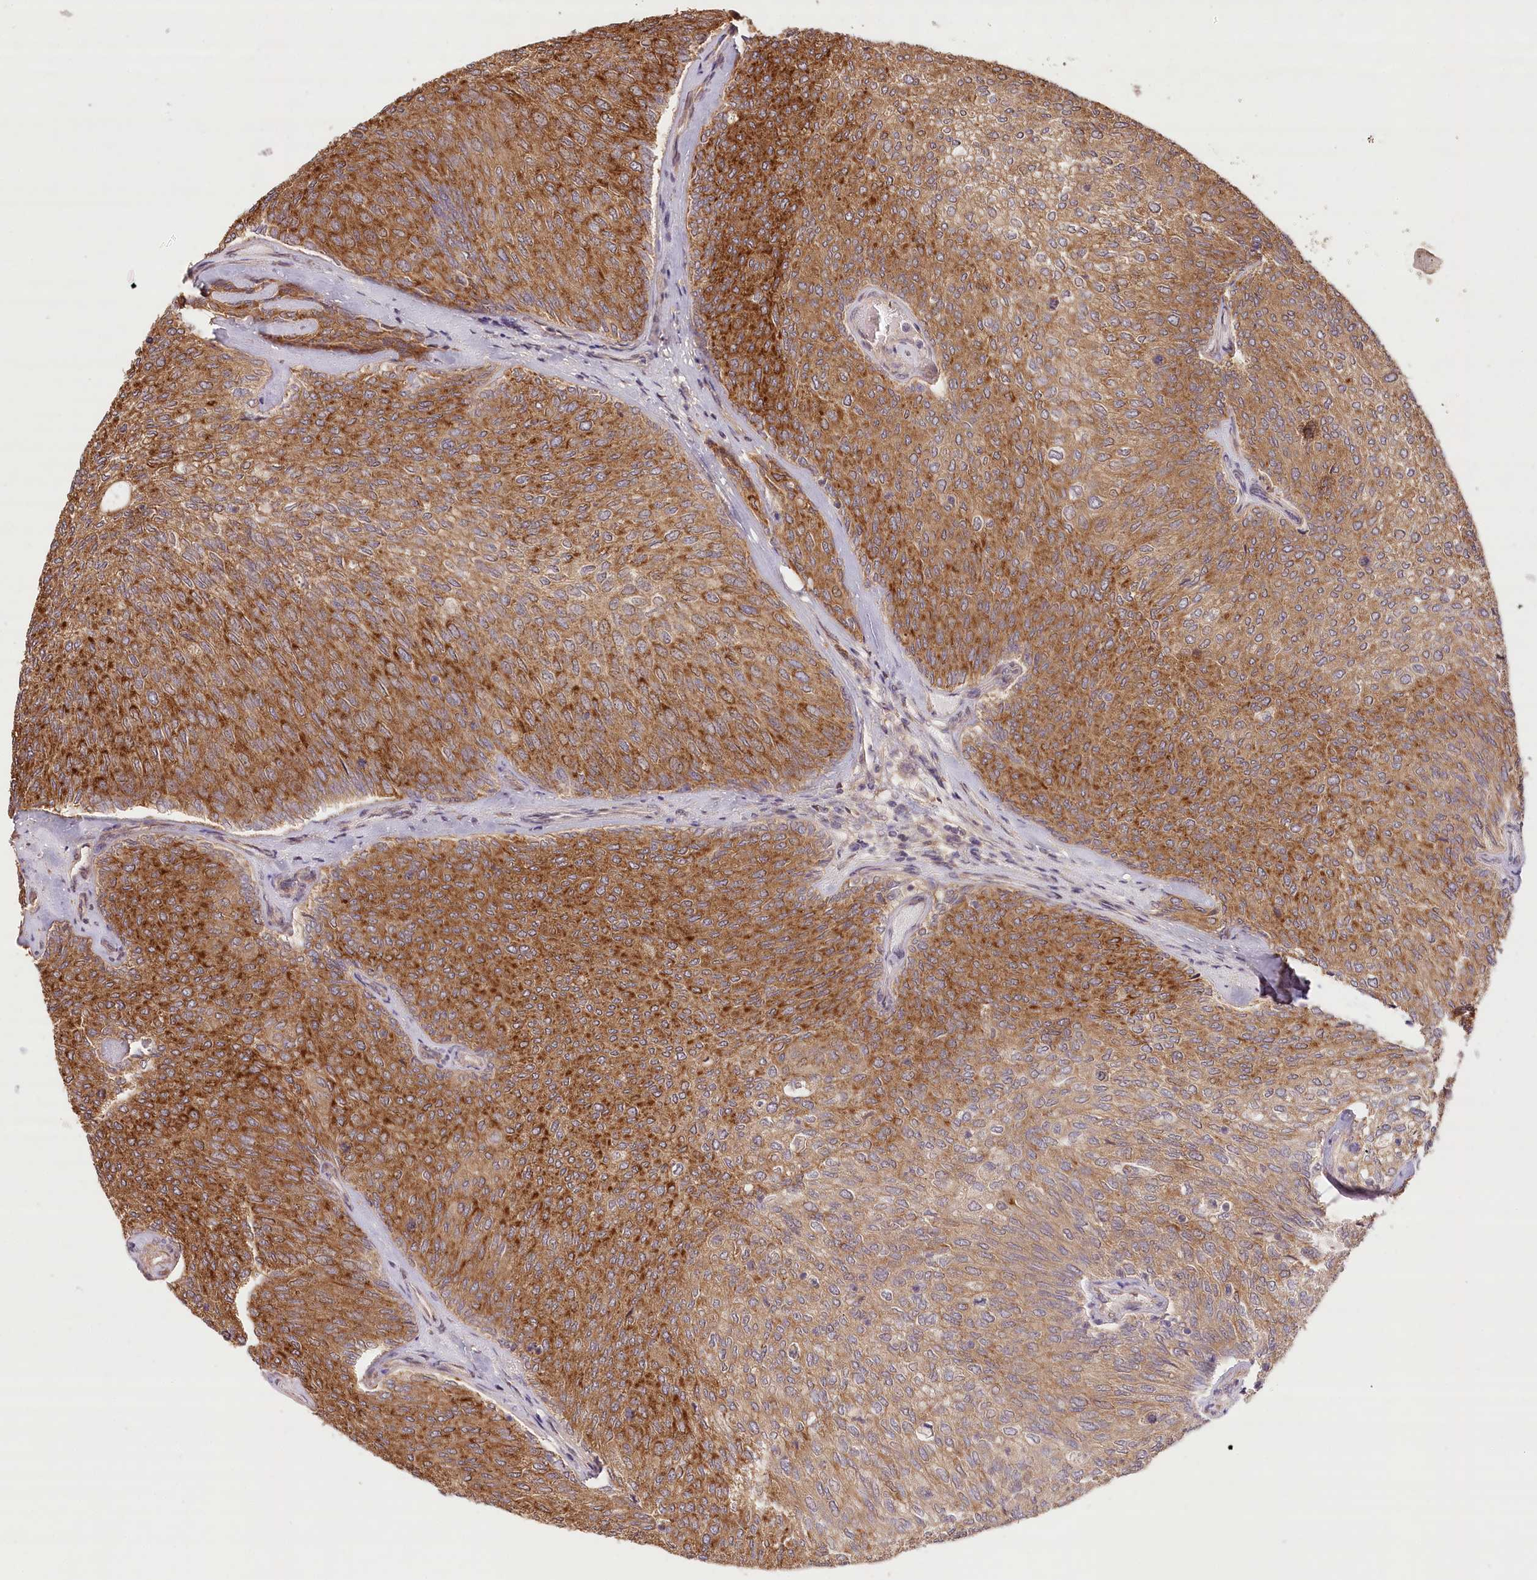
{"staining": {"intensity": "strong", "quantity": "25%-75%", "location": "cytoplasmic/membranous"}, "tissue": "urothelial cancer", "cell_type": "Tumor cells", "image_type": "cancer", "snomed": [{"axis": "morphology", "description": "Urothelial carcinoma, Low grade"}, {"axis": "topography", "description": "Urinary bladder"}], "caption": "About 25%-75% of tumor cells in low-grade urothelial carcinoma display strong cytoplasmic/membranous protein staining as visualized by brown immunohistochemical staining.", "gene": "LSS", "patient": {"sex": "female", "age": 79}}